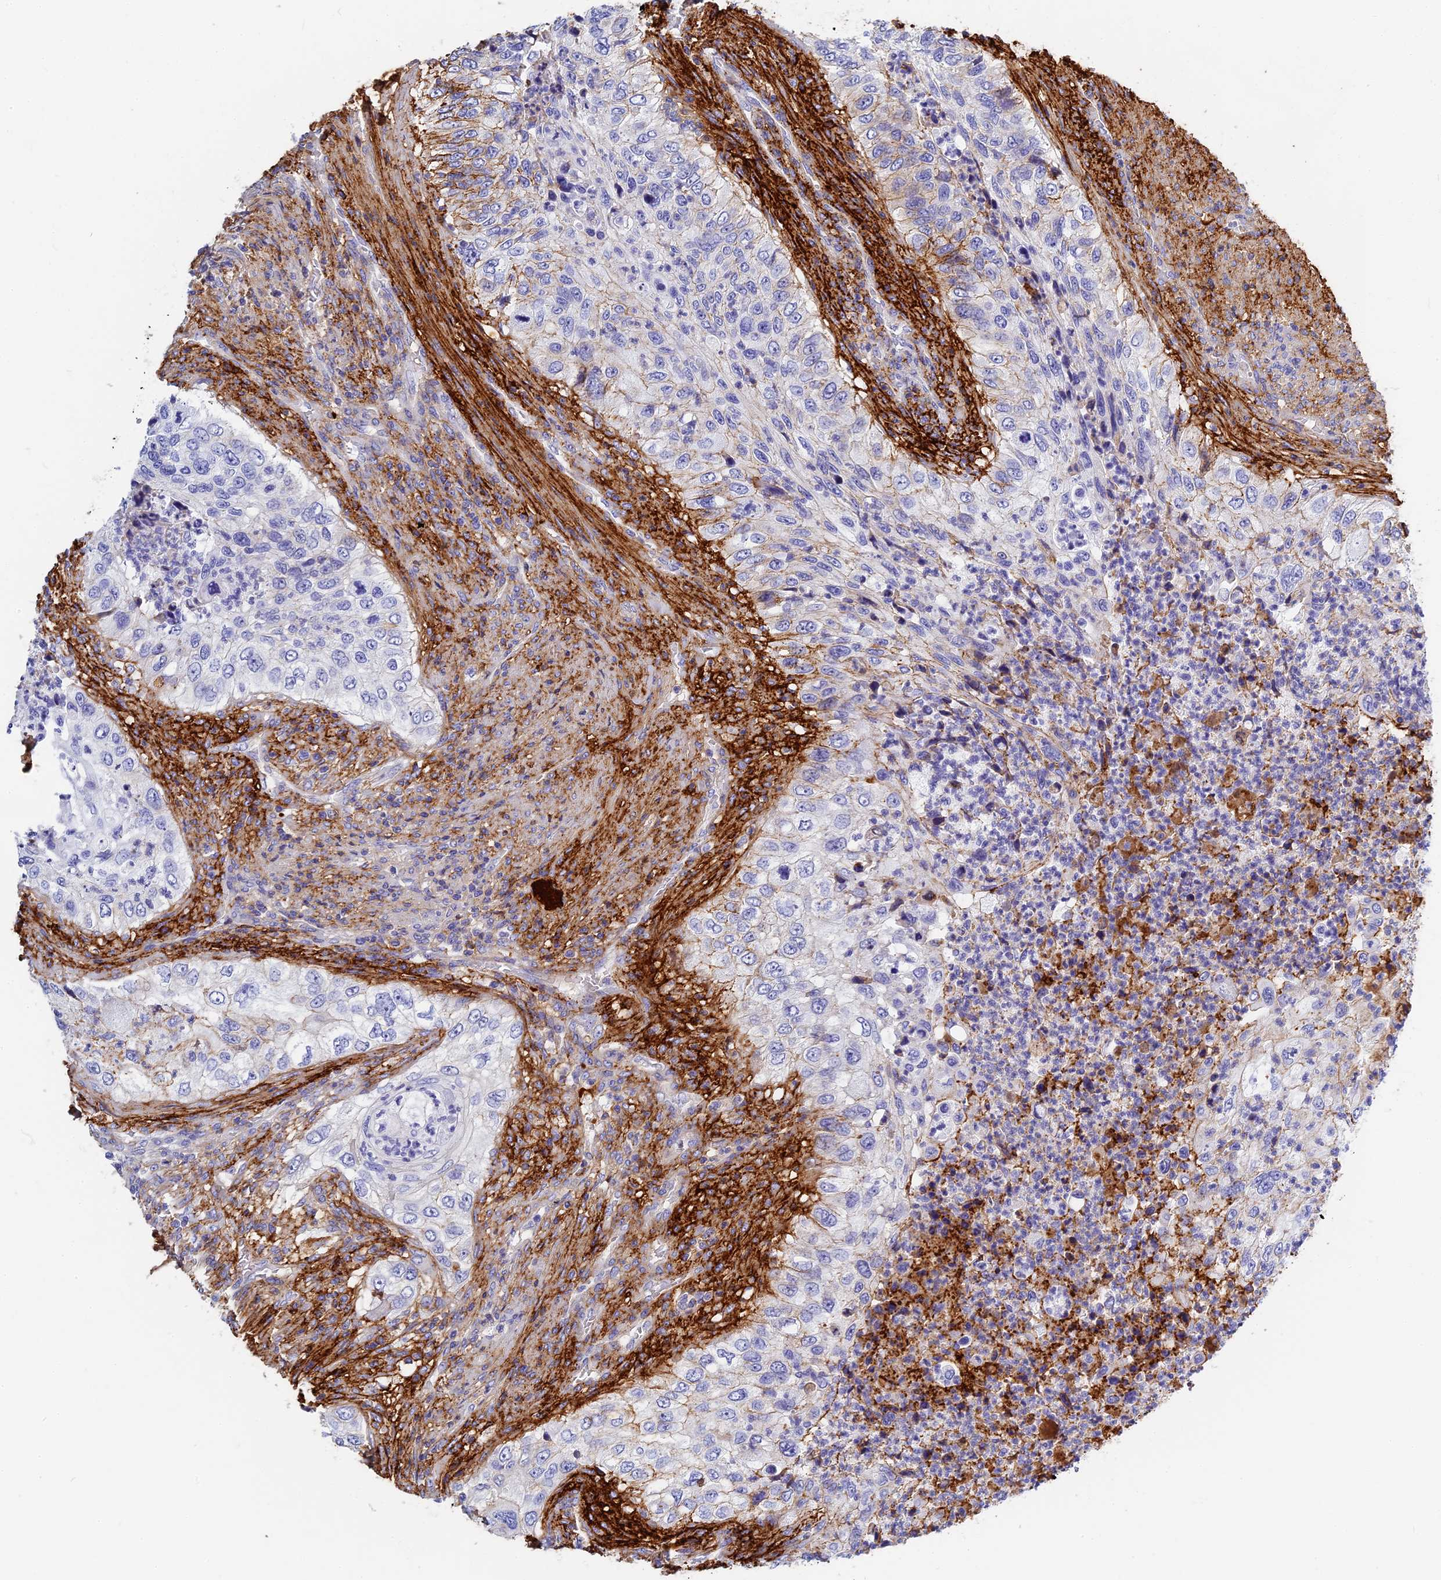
{"staining": {"intensity": "moderate", "quantity": "<25%", "location": "cytoplasmic/membranous"}, "tissue": "urothelial cancer", "cell_type": "Tumor cells", "image_type": "cancer", "snomed": [{"axis": "morphology", "description": "Urothelial carcinoma, High grade"}, {"axis": "topography", "description": "Urinary bladder"}], "caption": "This histopathology image reveals immunohistochemistry (IHC) staining of urothelial cancer, with low moderate cytoplasmic/membranous positivity in approximately <25% of tumor cells.", "gene": "ITIH1", "patient": {"sex": "female", "age": 60}}